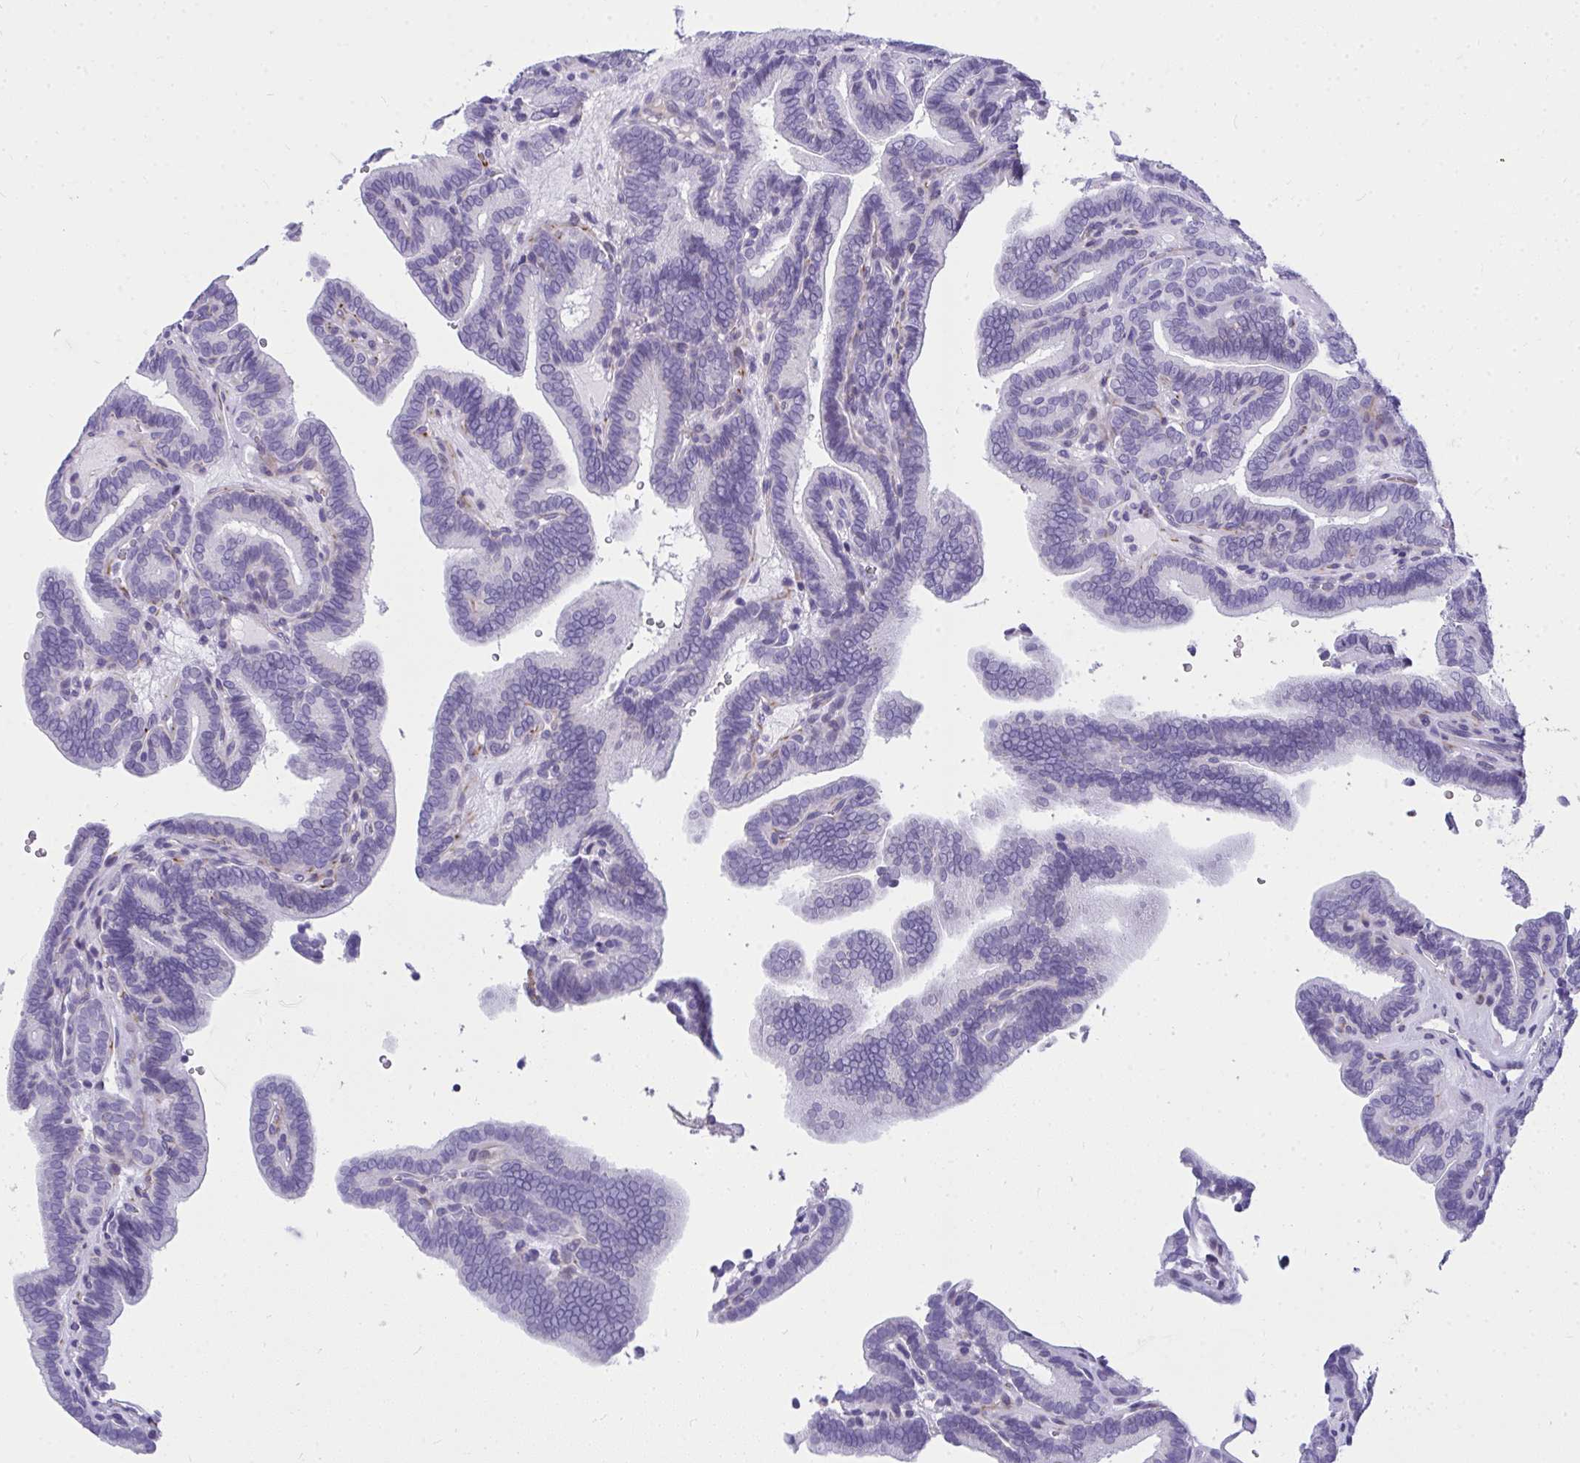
{"staining": {"intensity": "negative", "quantity": "none", "location": "none"}, "tissue": "thyroid cancer", "cell_type": "Tumor cells", "image_type": "cancer", "snomed": [{"axis": "morphology", "description": "Papillary adenocarcinoma, NOS"}, {"axis": "topography", "description": "Thyroid gland"}], "caption": "DAB (3,3'-diaminobenzidine) immunohistochemical staining of thyroid papillary adenocarcinoma displays no significant expression in tumor cells. Nuclei are stained in blue.", "gene": "TSBP1", "patient": {"sex": "female", "age": 21}}